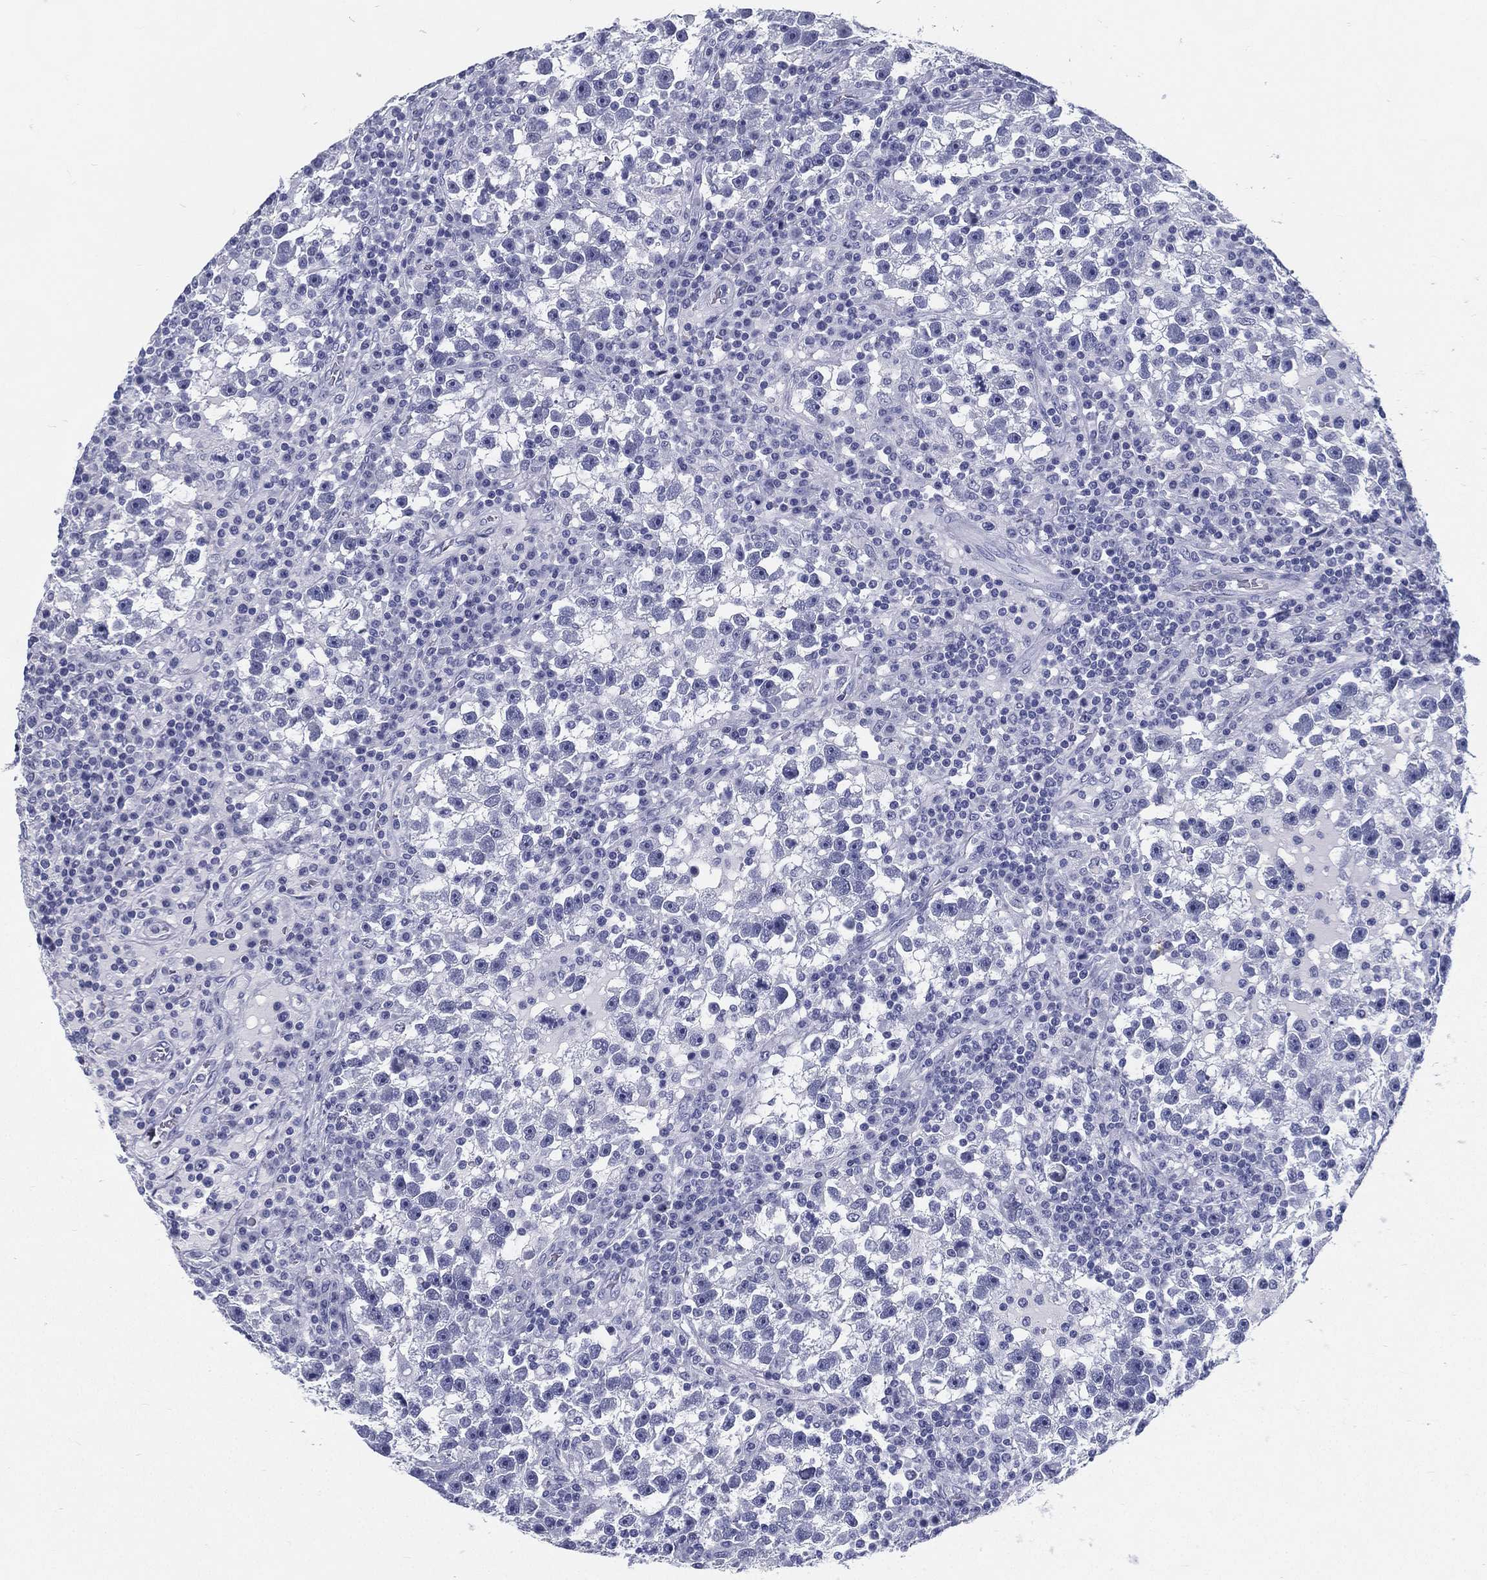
{"staining": {"intensity": "negative", "quantity": "none", "location": "none"}, "tissue": "testis cancer", "cell_type": "Tumor cells", "image_type": "cancer", "snomed": [{"axis": "morphology", "description": "Seminoma, NOS"}, {"axis": "topography", "description": "Testis"}], "caption": "Immunohistochemistry (IHC) histopathology image of human testis cancer (seminoma) stained for a protein (brown), which reveals no positivity in tumor cells.", "gene": "ATP1B2", "patient": {"sex": "male", "age": 47}}